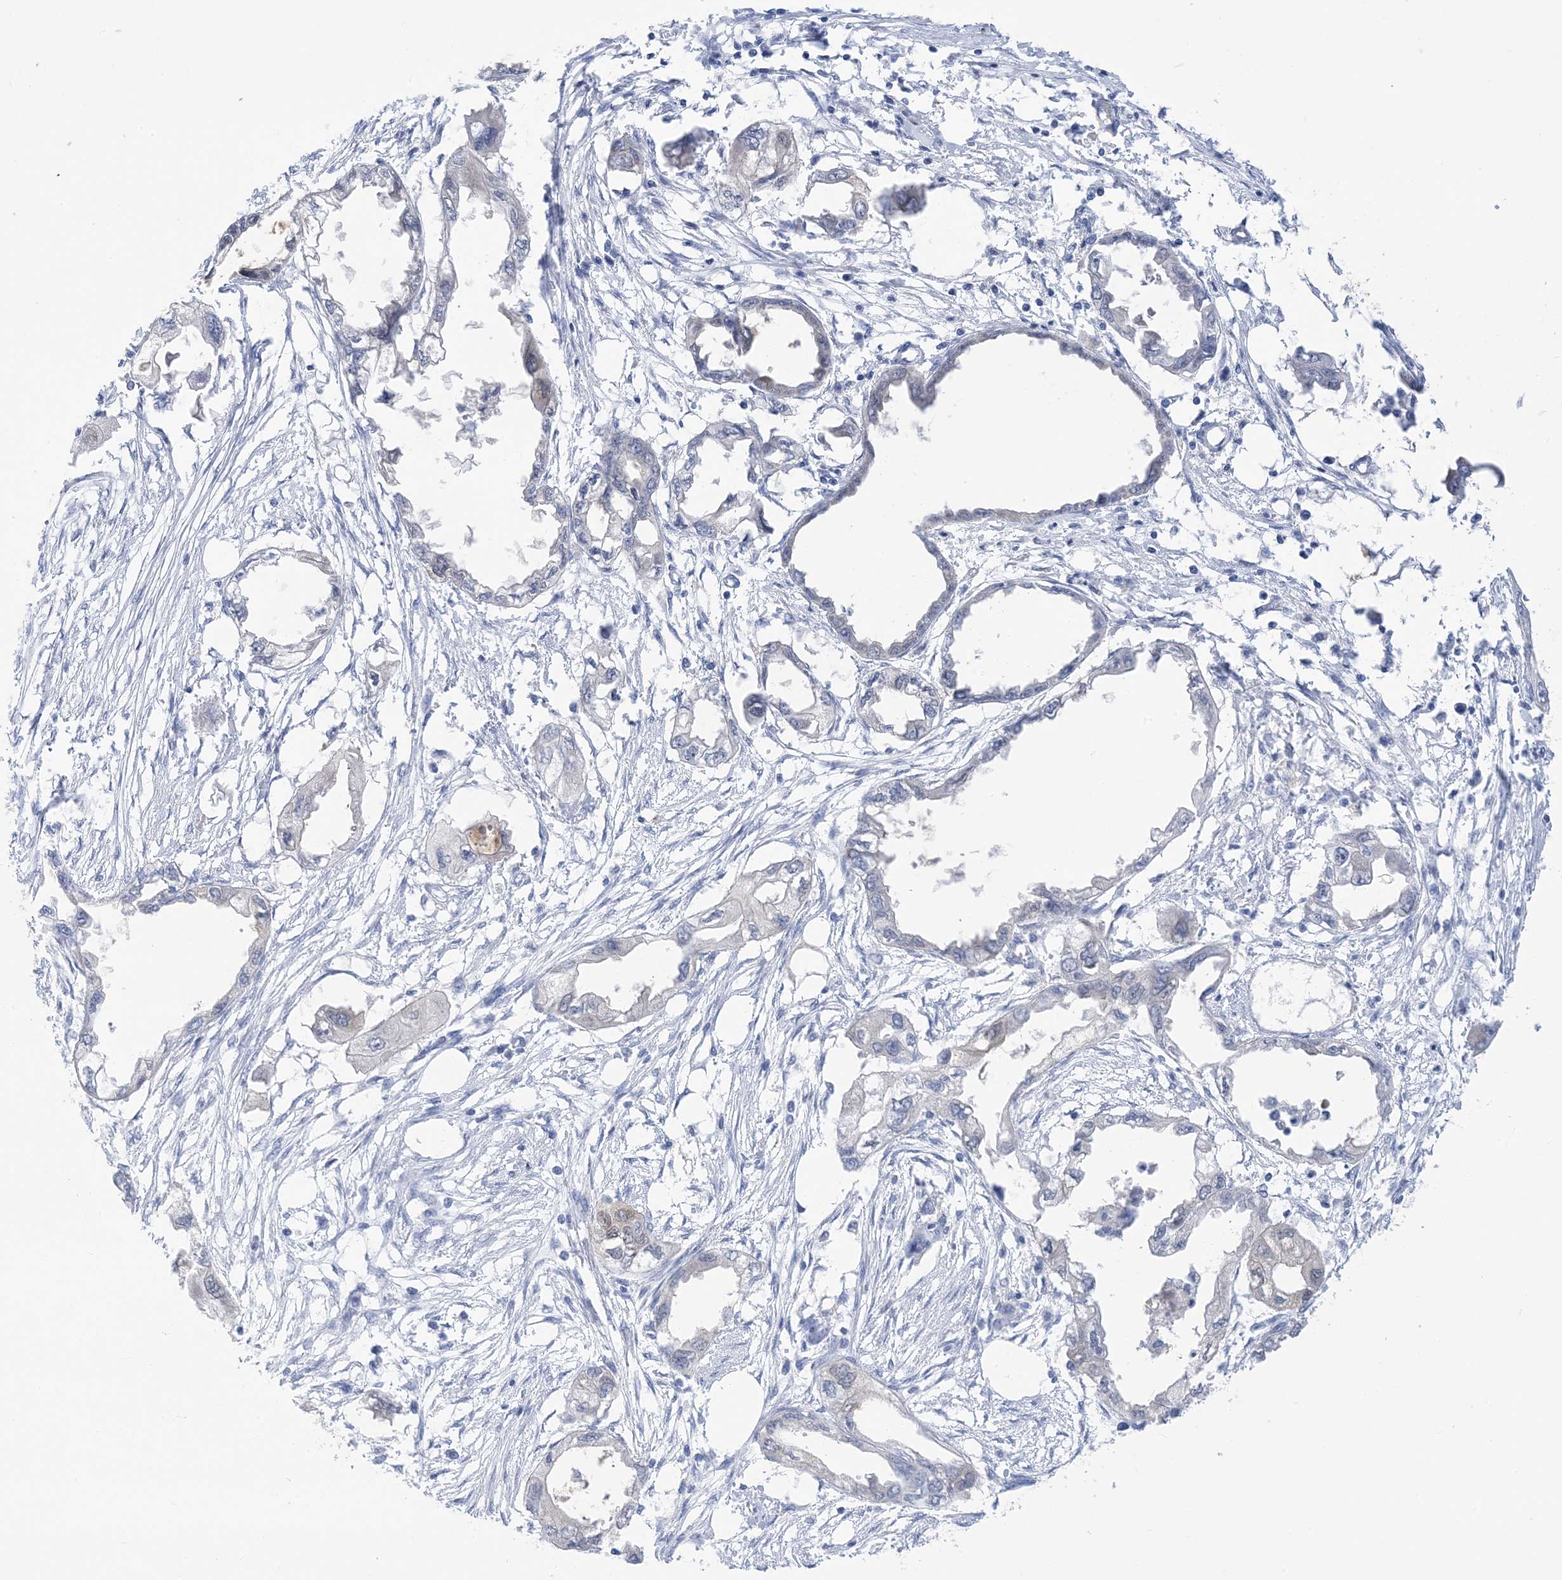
{"staining": {"intensity": "negative", "quantity": "none", "location": "none"}, "tissue": "endometrial cancer", "cell_type": "Tumor cells", "image_type": "cancer", "snomed": [{"axis": "morphology", "description": "Adenocarcinoma, NOS"}, {"axis": "morphology", "description": "Adenocarcinoma, metastatic, NOS"}, {"axis": "topography", "description": "Adipose tissue"}, {"axis": "topography", "description": "Endometrium"}], "caption": "Micrograph shows no significant protein positivity in tumor cells of endometrial cancer (adenocarcinoma). The staining is performed using DAB brown chromogen with nuclei counter-stained in using hematoxylin.", "gene": "SH3YL1", "patient": {"sex": "female", "age": 67}}